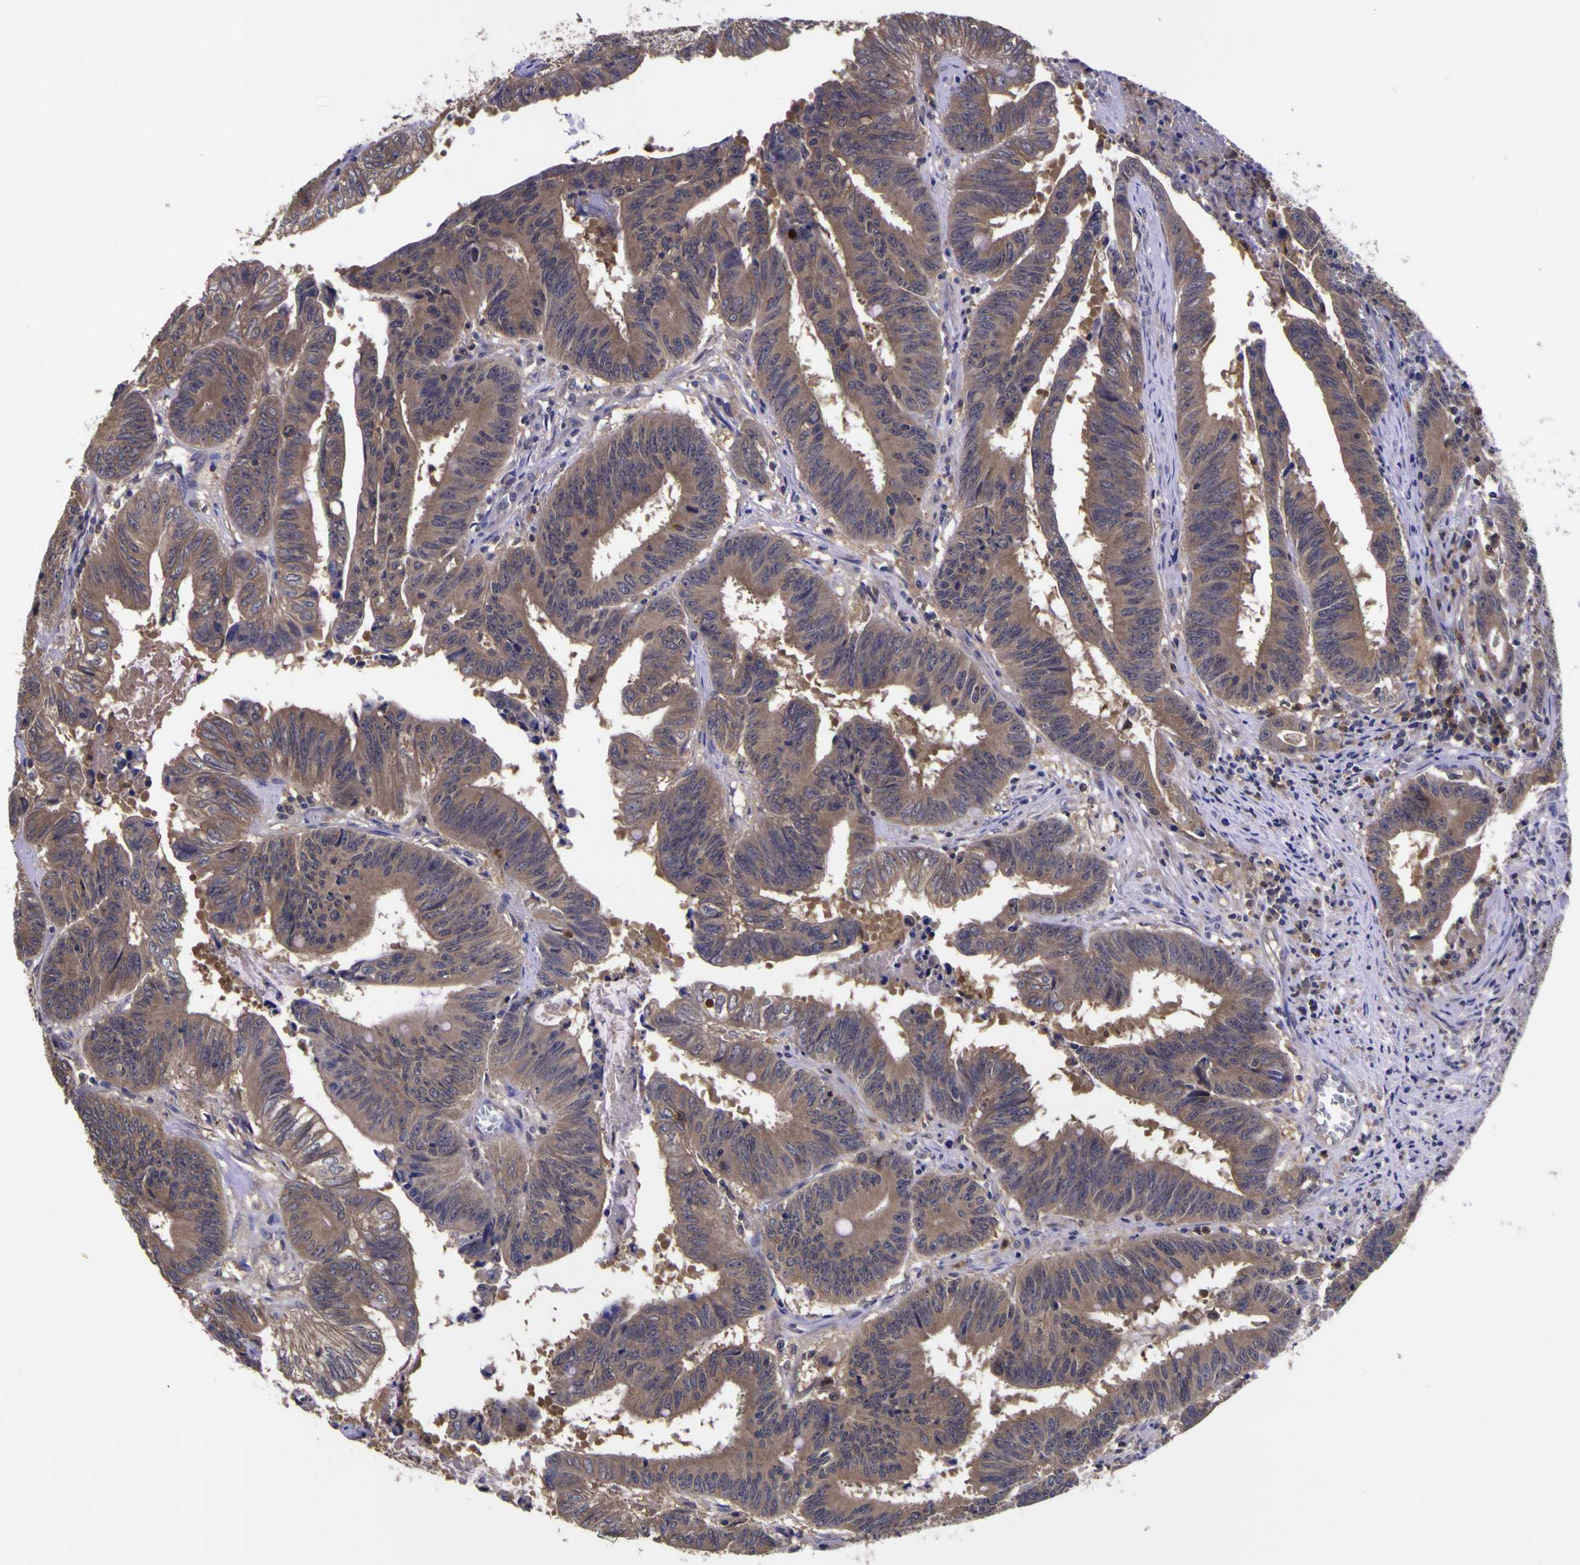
{"staining": {"intensity": "moderate", "quantity": ">75%", "location": "cytoplasmic/membranous"}, "tissue": "colorectal cancer", "cell_type": "Tumor cells", "image_type": "cancer", "snomed": [{"axis": "morphology", "description": "Adenocarcinoma, NOS"}, {"axis": "topography", "description": "Colon"}], "caption": "A micrograph showing moderate cytoplasmic/membranous expression in about >75% of tumor cells in colorectal adenocarcinoma, as visualized by brown immunohistochemical staining.", "gene": "MAPK14", "patient": {"sex": "male", "age": 45}}